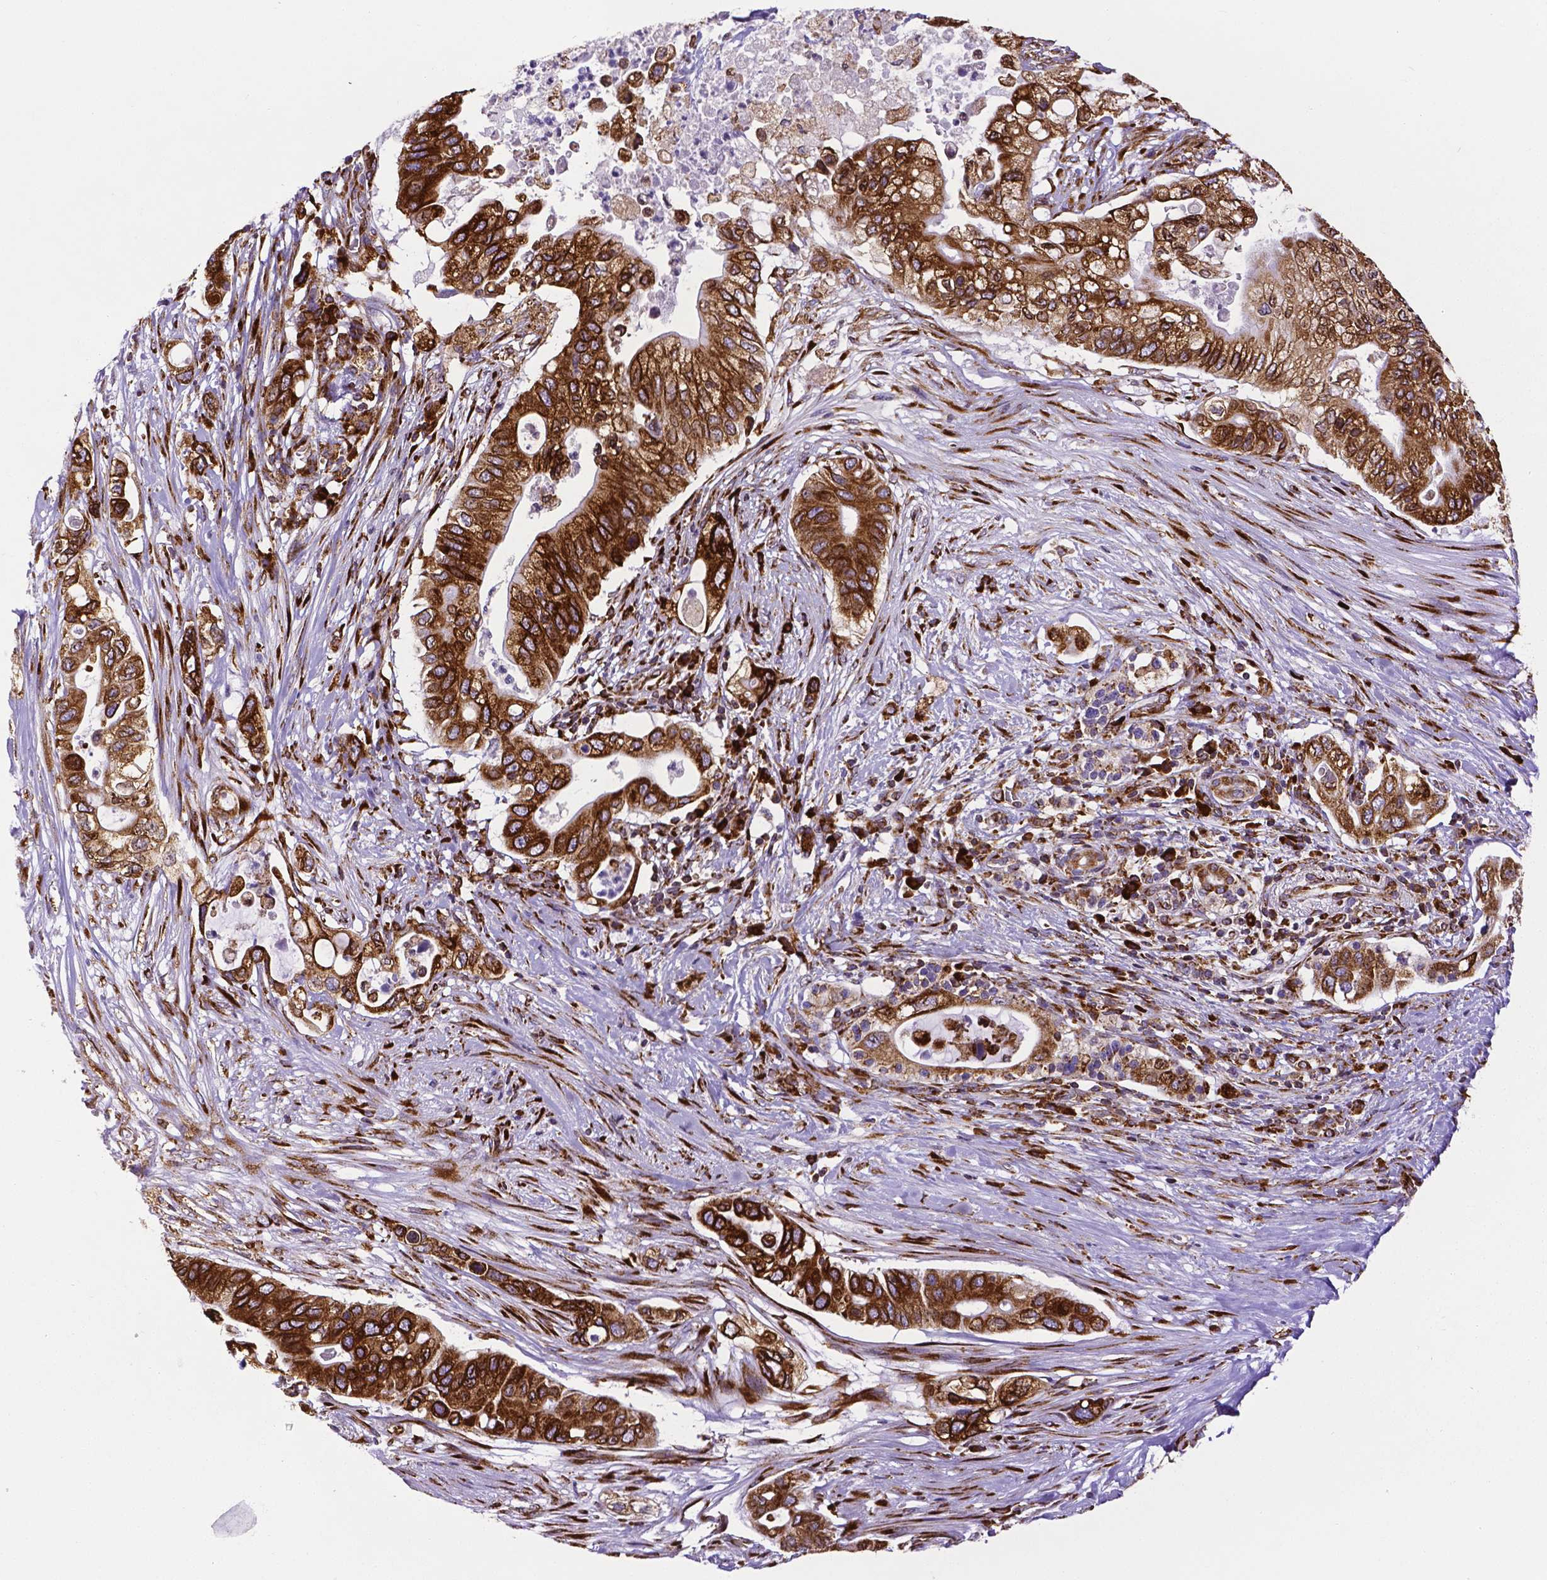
{"staining": {"intensity": "strong", "quantity": ">75%", "location": "cytoplasmic/membranous"}, "tissue": "pancreatic cancer", "cell_type": "Tumor cells", "image_type": "cancer", "snomed": [{"axis": "morphology", "description": "Adenocarcinoma, NOS"}, {"axis": "topography", "description": "Pancreas"}], "caption": "Adenocarcinoma (pancreatic) tissue reveals strong cytoplasmic/membranous positivity in about >75% of tumor cells, visualized by immunohistochemistry. Nuclei are stained in blue.", "gene": "MTDH", "patient": {"sex": "female", "age": 72}}